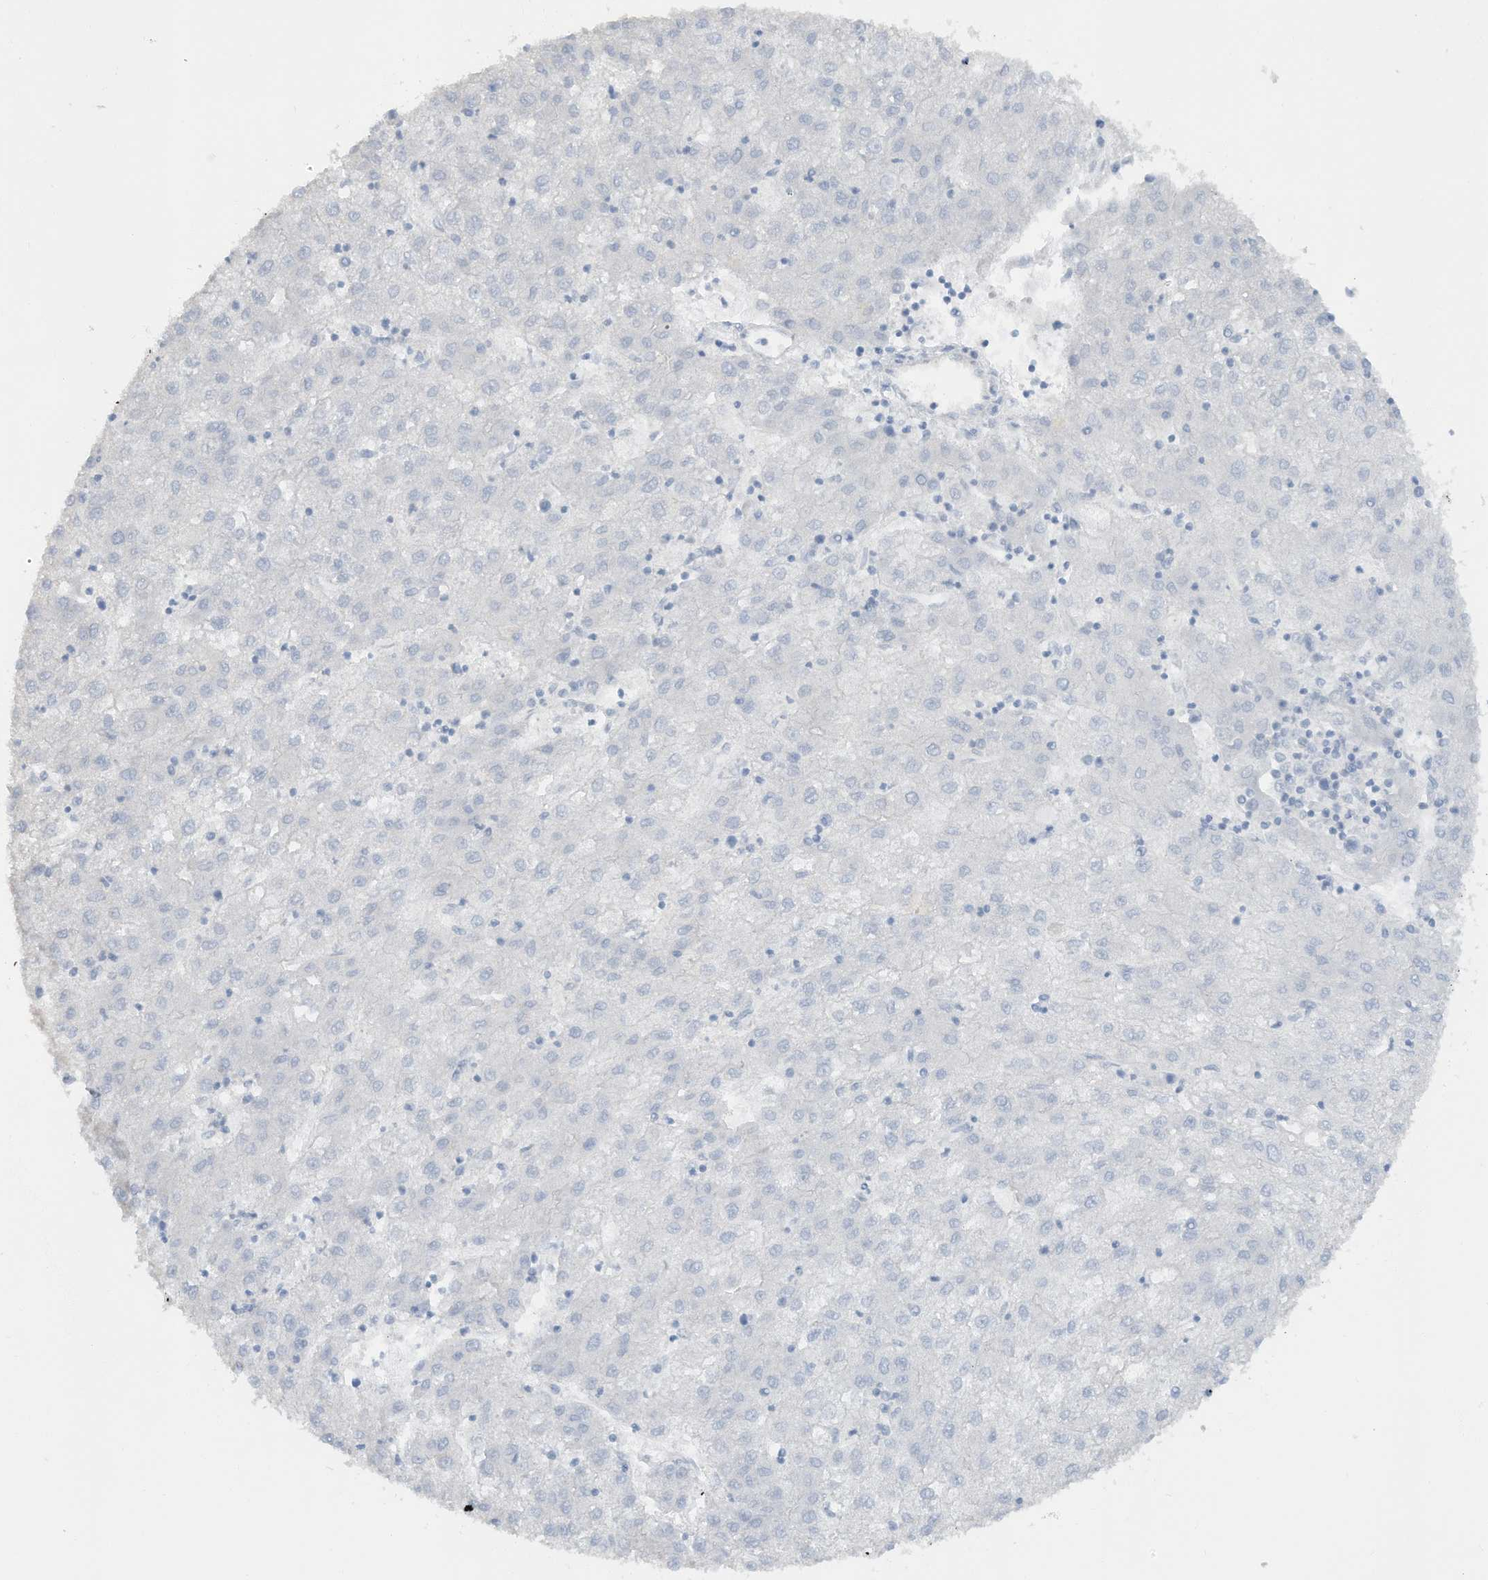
{"staining": {"intensity": "negative", "quantity": "none", "location": "none"}, "tissue": "liver cancer", "cell_type": "Tumor cells", "image_type": "cancer", "snomed": [{"axis": "morphology", "description": "Carcinoma, Hepatocellular, NOS"}, {"axis": "topography", "description": "Liver"}], "caption": "The histopathology image exhibits no staining of tumor cells in liver cancer. (Brightfield microscopy of DAB (3,3'-diaminobenzidine) immunohistochemistry at high magnification).", "gene": "HAS3", "patient": {"sex": "male", "age": 72}}